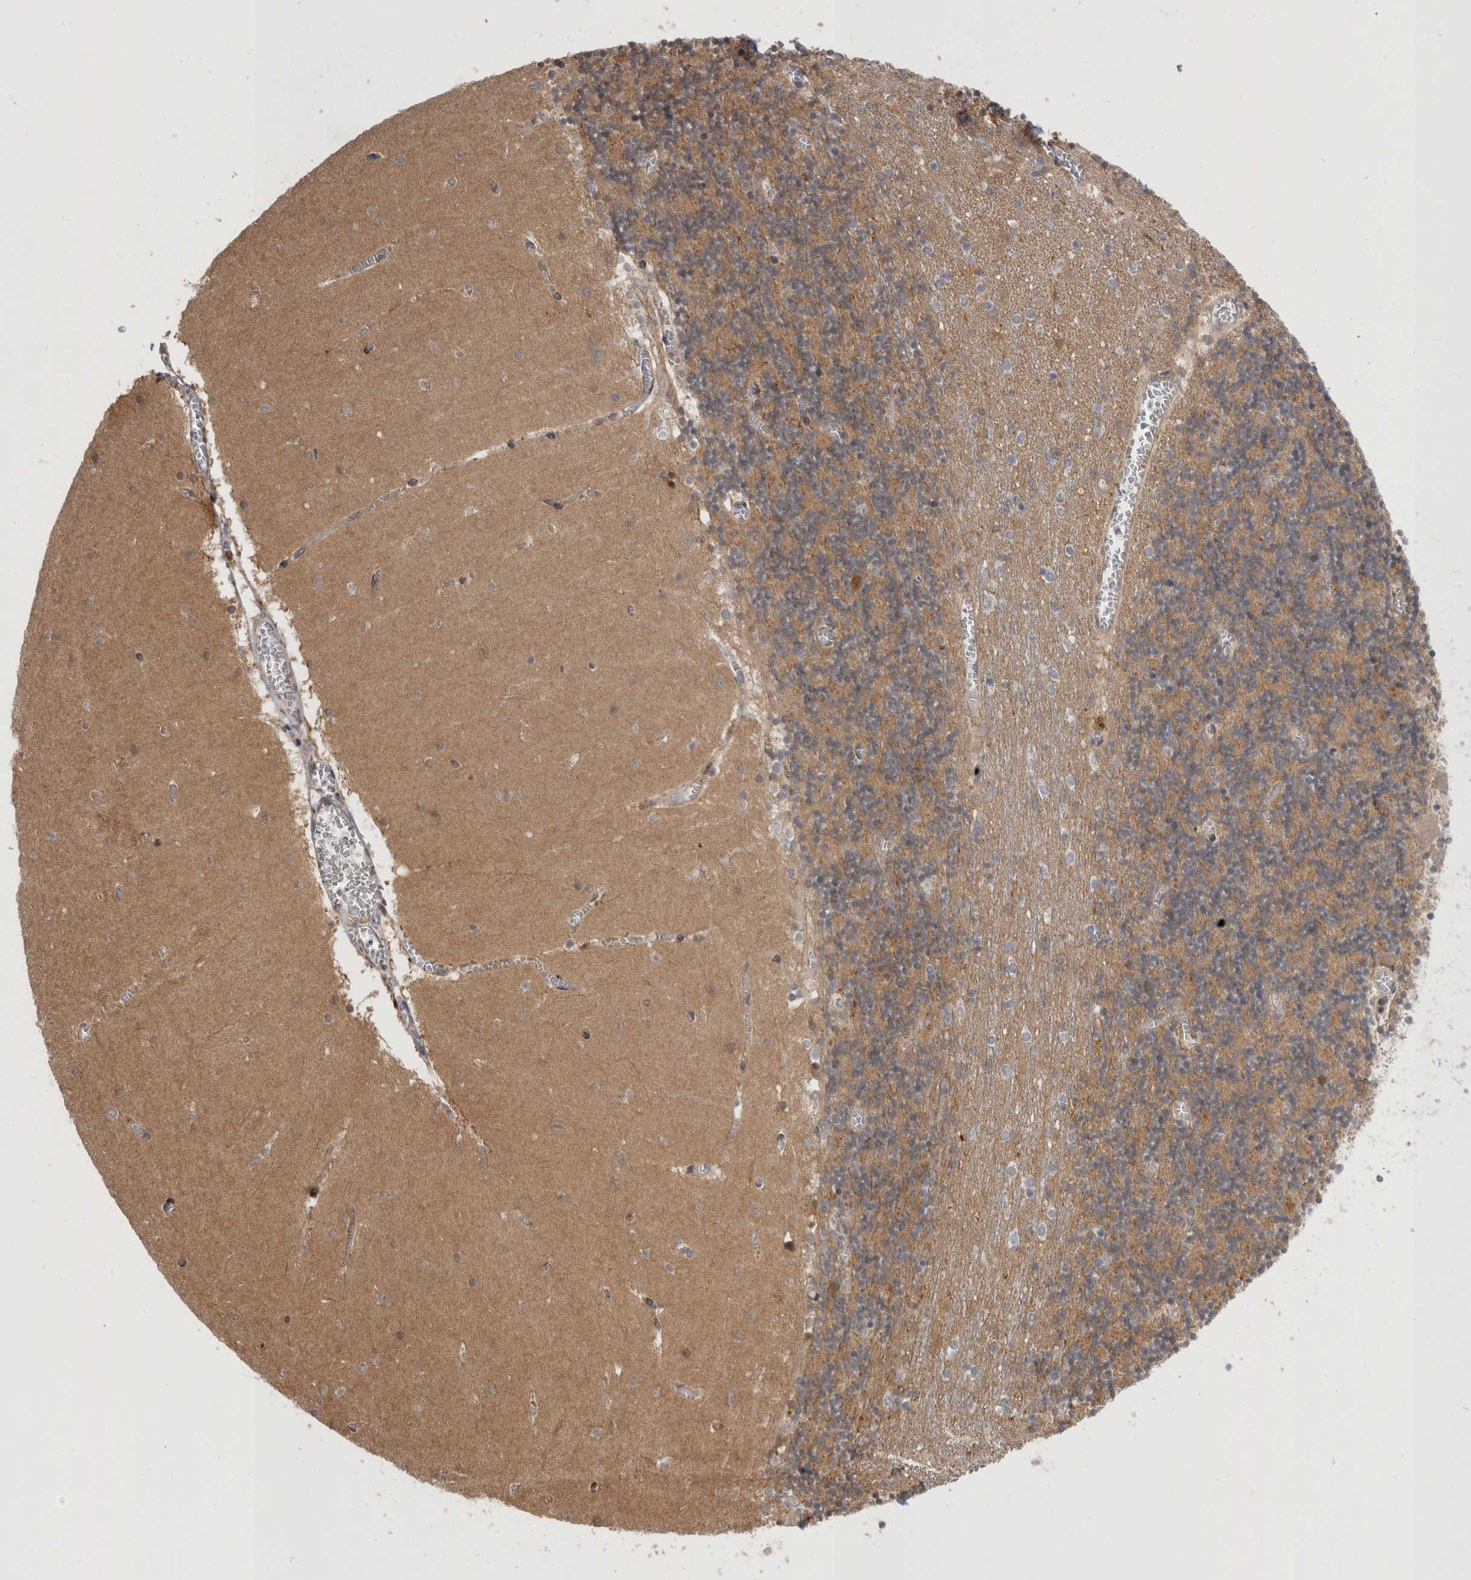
{"staining": {"intensity": "weak", "quantity": "25%-75%", "location": "cytoplasmic/membranous"}, "tissue": "cerebellum", "cell_type": "Cells in granular layer", "image_type": "normal", "snomed": [{"axis": "morphology", "description": "Normal tissue, NOS"}, {"axis": "topography", "description": "Cerebellum"}], "caption": "Protein staining exhibits weak cytoplasmic/membranous expression in approximately 25%-75% of cells in granular layer in unremarkable cerebellum. The staining was performed using DAB, with brown indicating positive protein expression. Nuclei are stained blue with hematoxylin.", "gene": "ASTN2", "patient": {"sex": "female", "age": 28}}